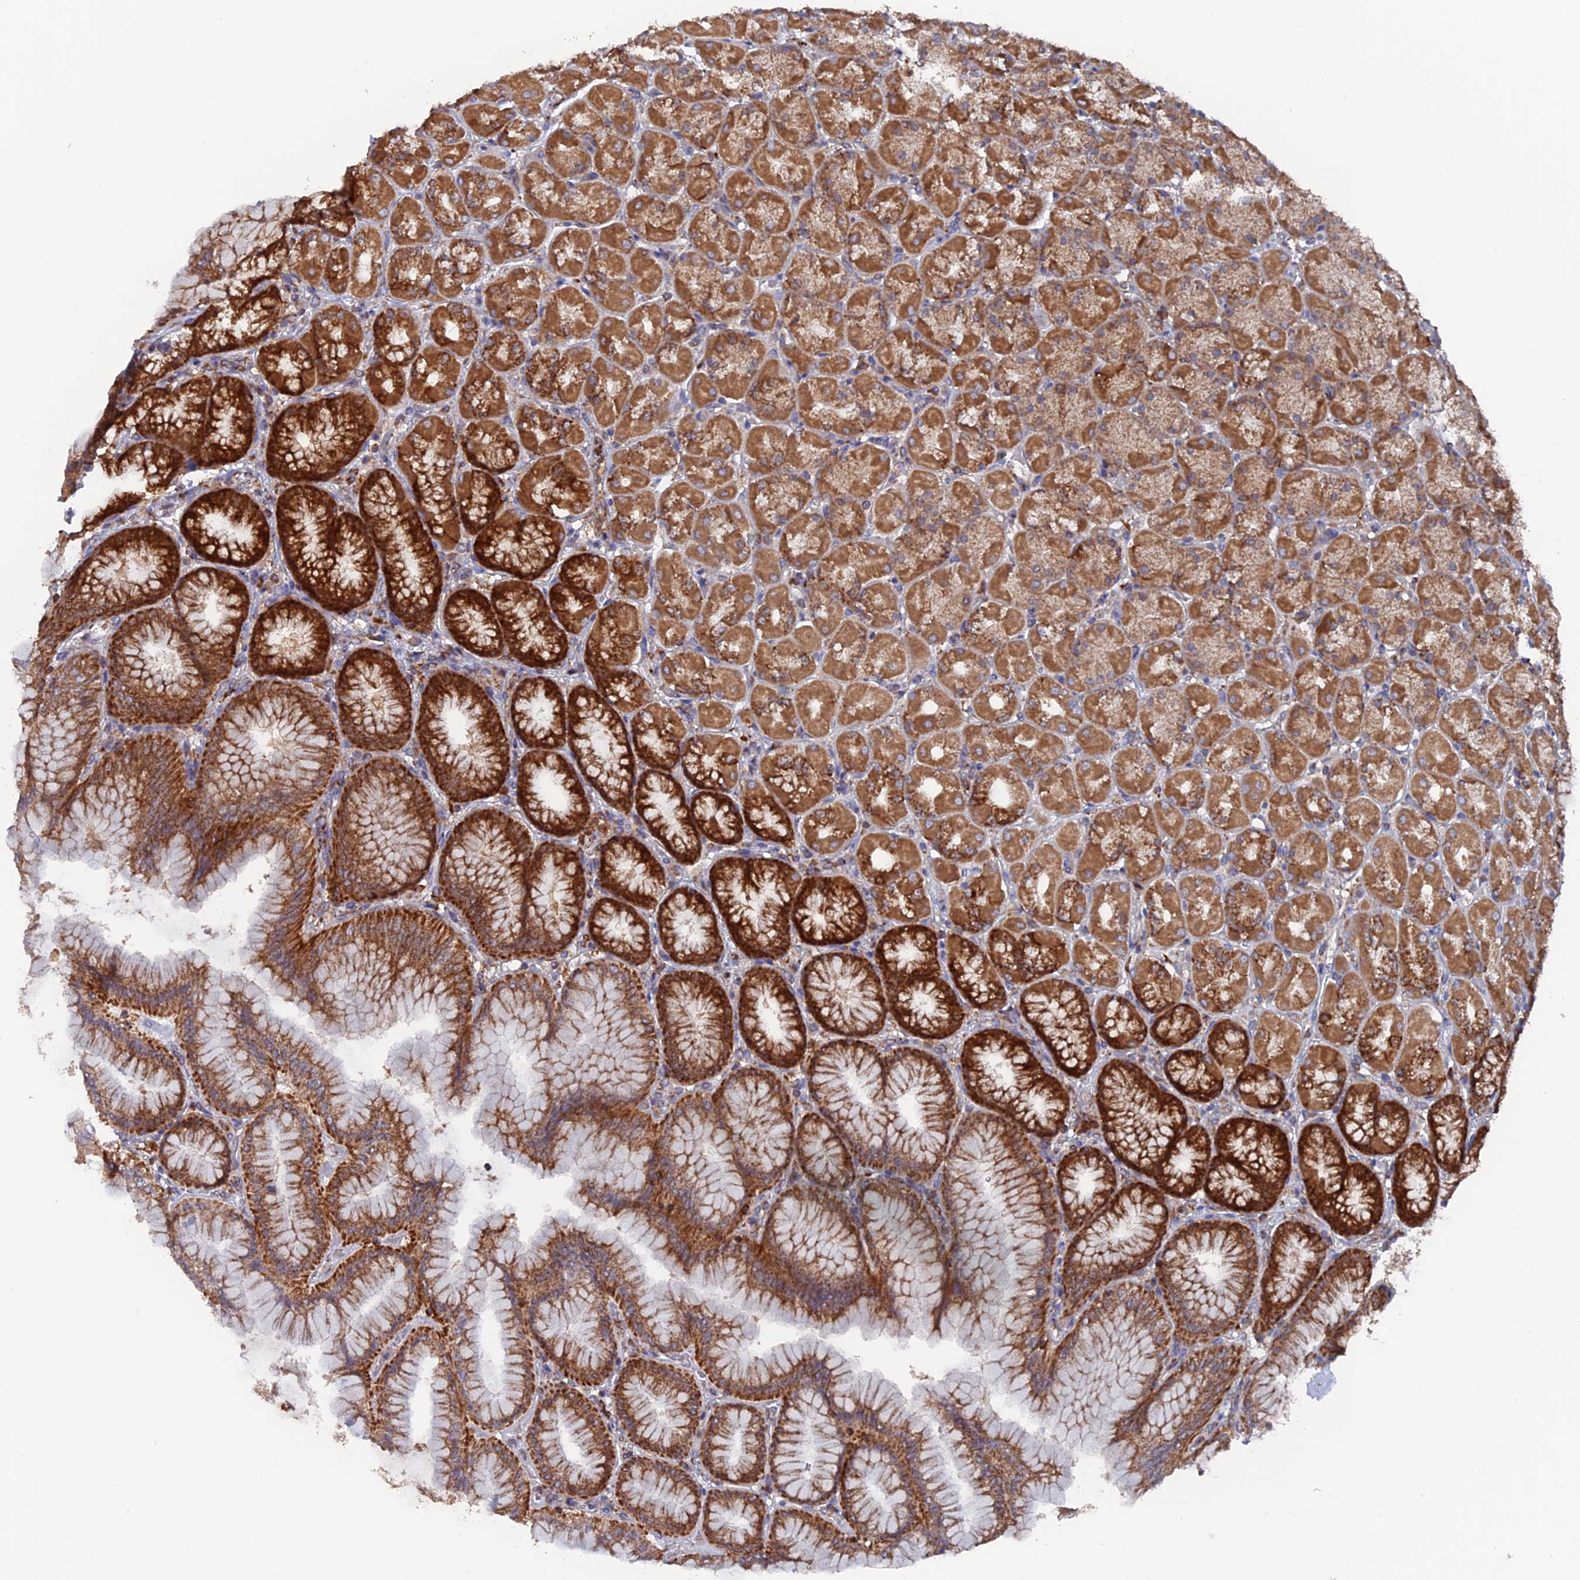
{"staining": {"intensity": "strong", "quantity": ">75%", "location": "cytoplasmic/membranous"}, "tissue": "stomach", "cell_type": "Glandular cells", "image_type": "normal", "snomed": [{"axis": "morphology", "description": "Normal tissue, NOS"}, {"axis": "topography", "description": "Stomach, upper"}], "caption": "This is a micrograph of immunohistochemistry (IHC) staining of normal stomach, which shows strong staining in the cytoplasmic/membranous of glandular cells.", "gene": "DTYMK", "patient": {"sex": "female", "age": 56}}